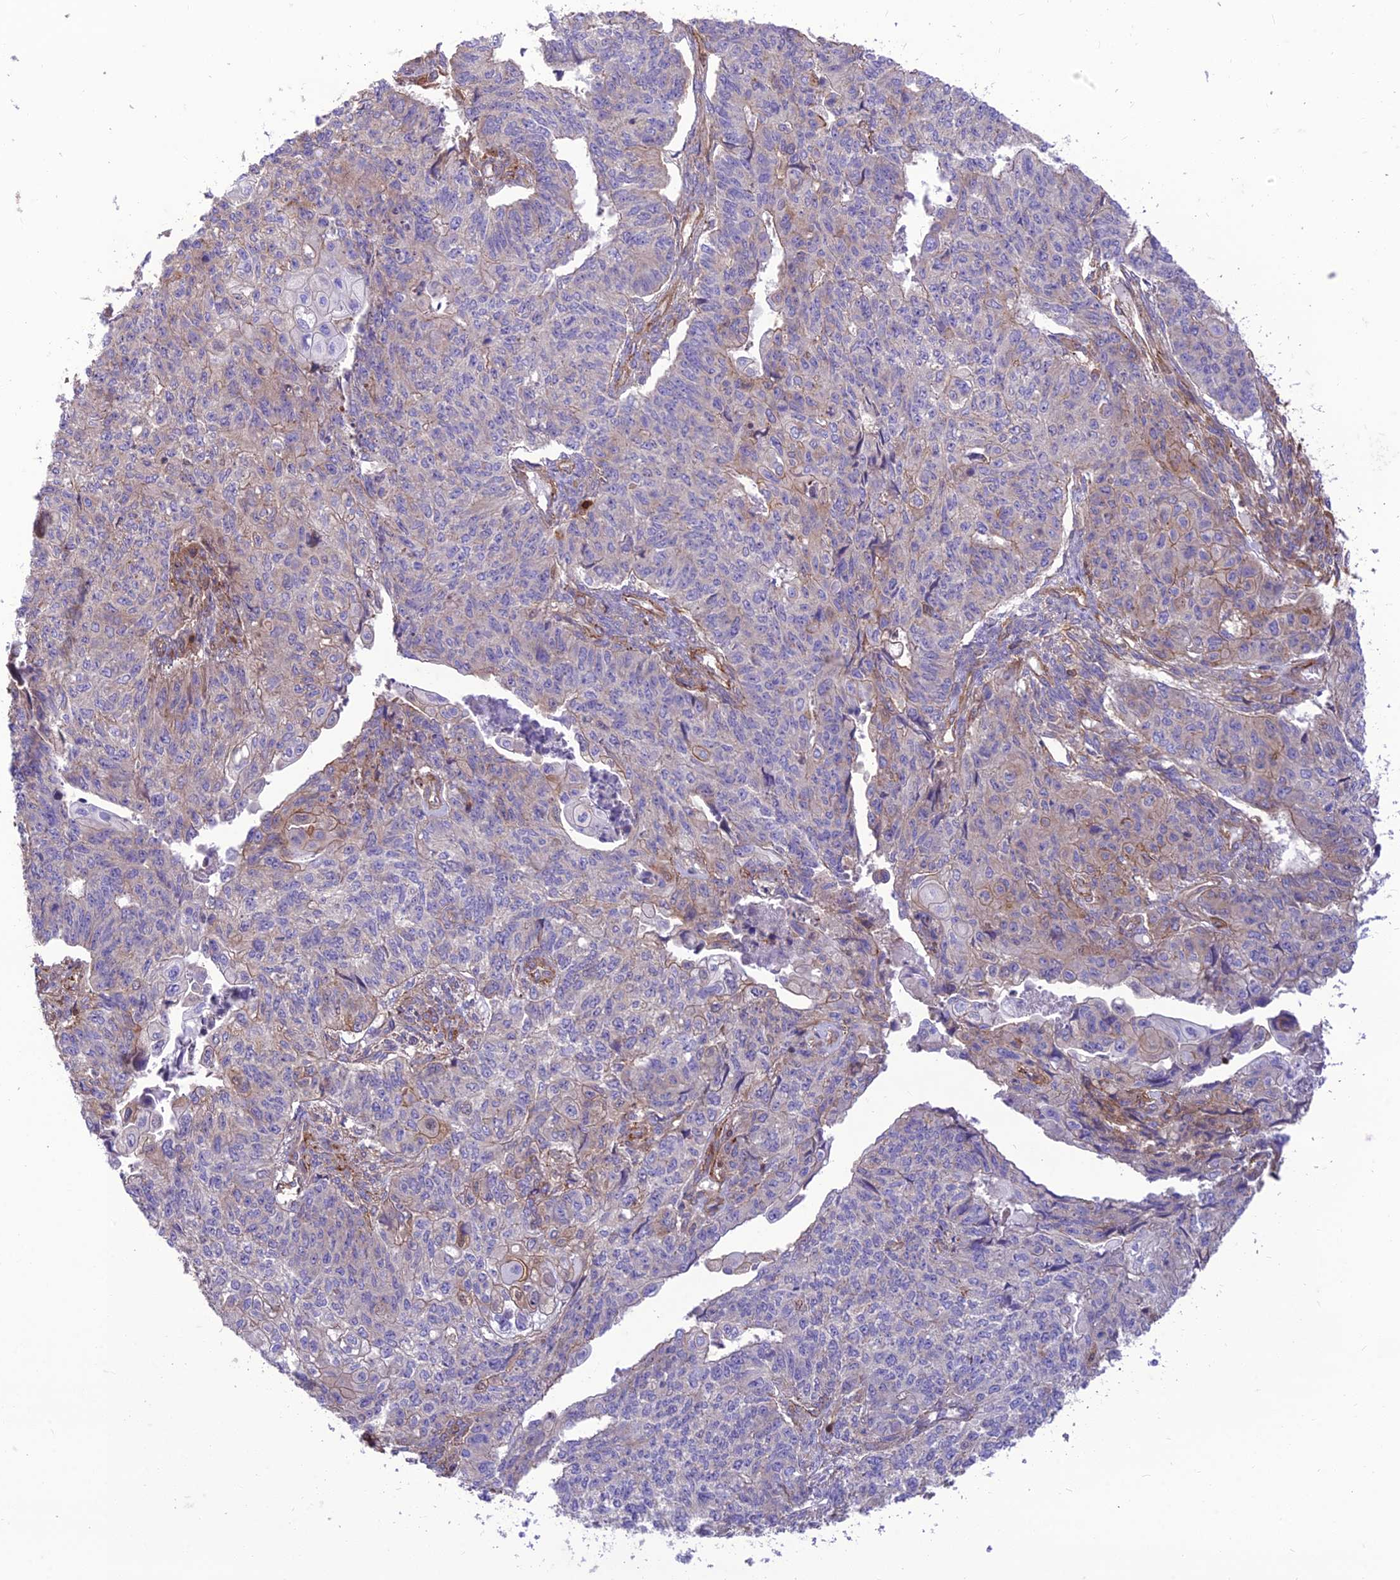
{"staining": {"intensity": "negative", "quantity": "none", "location": "none"}, "tissue": "endometrial cancer", "cell_type": "Tumor cells", "image_type": "cancer", "snomed": [{"axis": "morphology", "description": "Adenocarcinoma, NOS"}, {"axis": "topography", "description": "Endometrium"}], "caption": "This histopathology image is of endometrial adenocarcinoma stained with IHC to label a protein in brown with the nuclei are counter-stained blue. There is no expression in tumor cells. (DAB immunohistochemistry with hematoxylin counter stain).", "gene": "HPSE2", "patient": {"sex": "female", "age": 32}}